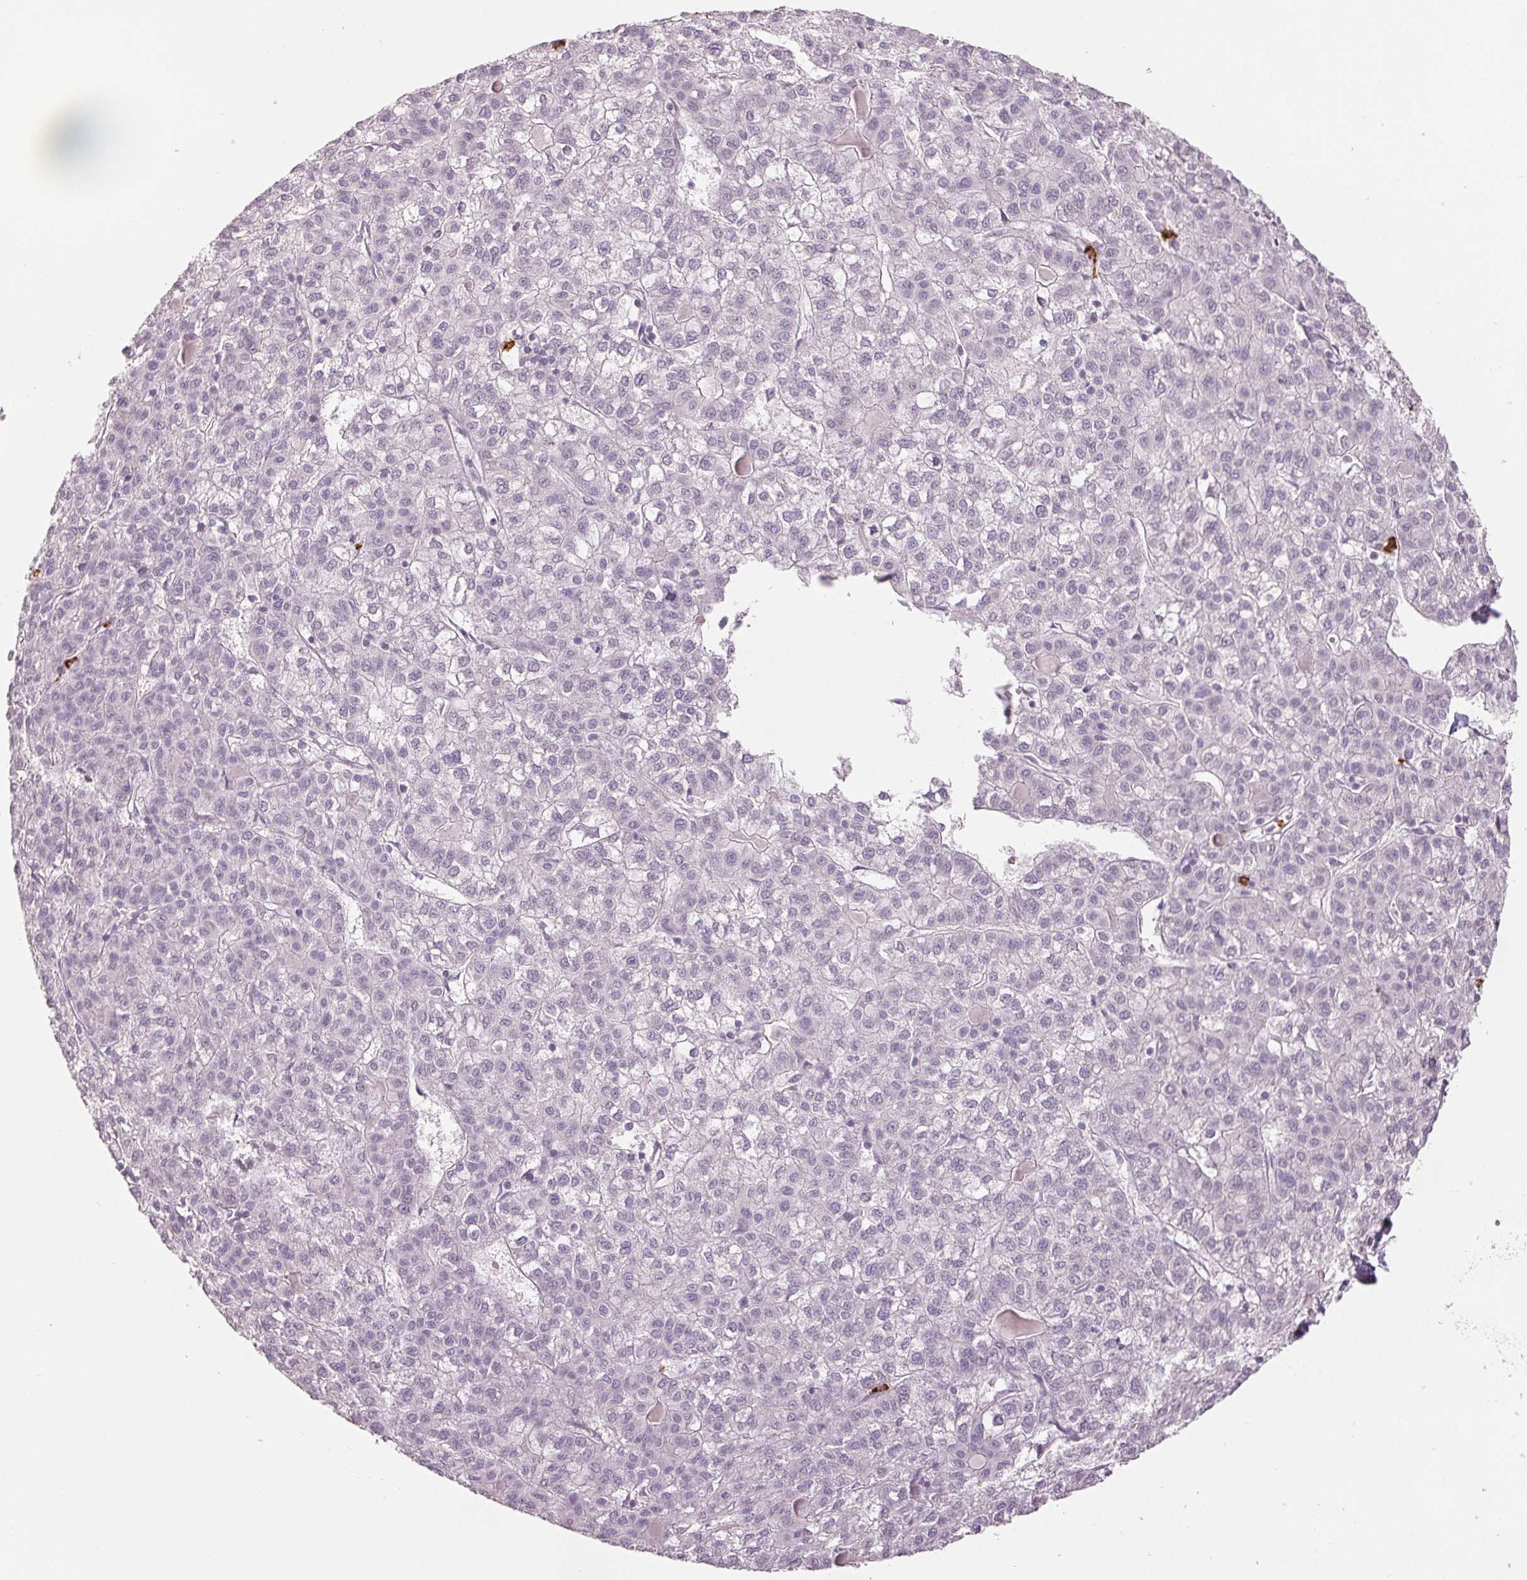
{"staining": {"intensity": "negative", "quantity": "none", "location": "none"}, "tissue": "liver cancer", "cell_type": "Tumor cells", "image_type": "cancer", "snomed": [{"axis": "morphology", "description": "Carcinoma, Hepatocellular, NOS"}, {"axis": "topography", "description": "Liver"}], "caption": "This is an IHC photomicrograph of human liver cancer (hepatocellular carcinoma). There is no positivity in tumor cells.", "gene": "LTF", "patient": {"sex": "female", "age": 43}}